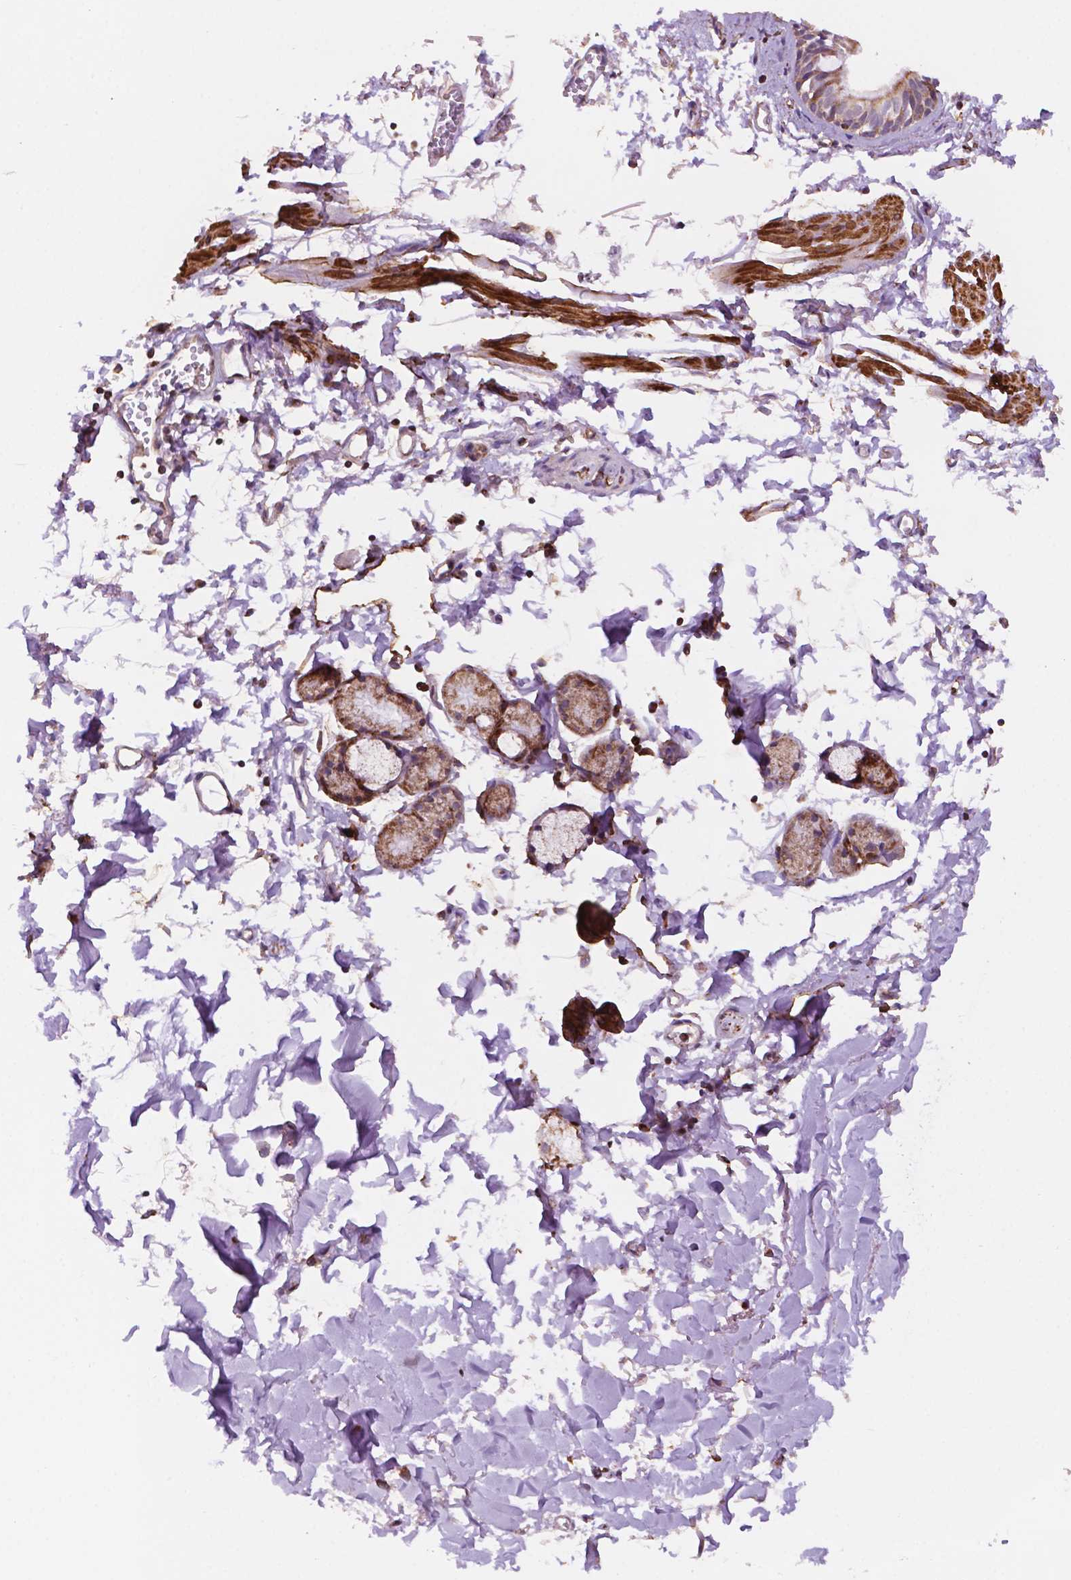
{"staining": {"intensity": "moderate", "quantity": ">75%", "location": "cytoplasmic/membranous"}, "tissue": "bronchus", "cell_type": "Respiratory epithelial cells", "image_type": "normal", "snomed": [{"axis": "morphology", "description": "Normal tissue, NOS"}, {"axis": "topography", "description": "Cartilage tissue"}, {"axis": "topography", "description": "Bronchus"}], "caption": "Immunohistochemical staining of unremarkable bronchus shows medium levels of moderate cytoplasmic/membranous staining in about >75% of respiratory epithelial cells. The protein is stained brown, and the nuclei are stained in blue (DAB (3,3'-diaminobenzidine) IHC with brightfield microscopy, high magnification).", "gene": "GEMIN4", "patient": {"sex": "female", "age": 59}}